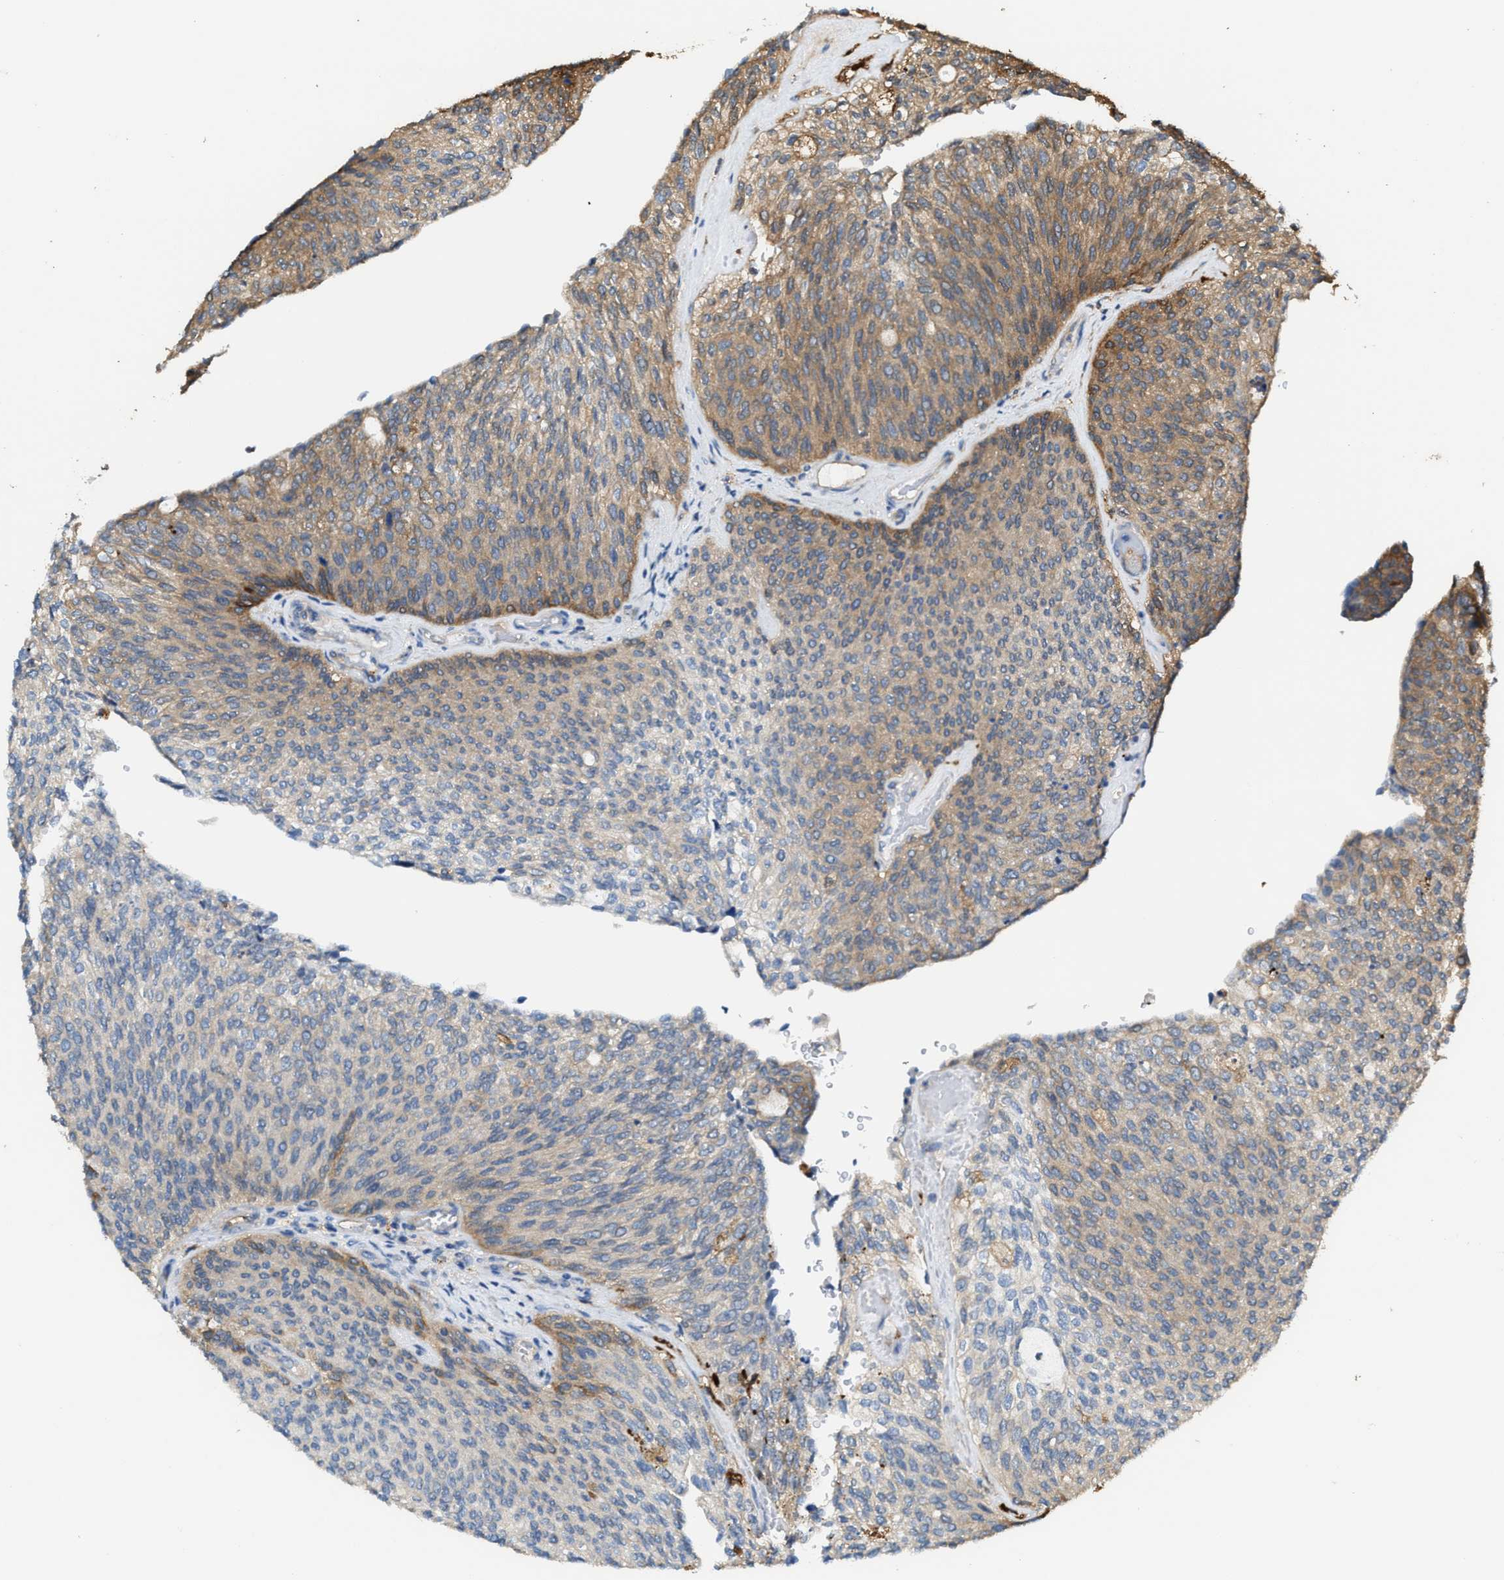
{"staining": {"intensity": "moderate", "quantity": "<25%", "location": "cytoplasmic/membranous"}, "tissue": "urothelial cancer", "cell_type": "Tumor cells", "image_type": "cancer", "snomed": [{"axis": "morphology", "description": "Urothelial carcinoma, Low grade"}, {"axis": "topography", "description": "Urinary bladder"}], "caption": "This is an image of immunohistochemistry (IHC) staining of urothelial carcinoma (low-grade), which shows moderate staining in the cytoplasmic/membranous of tumor cells.", "gene": "ATIC", "patient": {"sex": "female", "age": 79}}